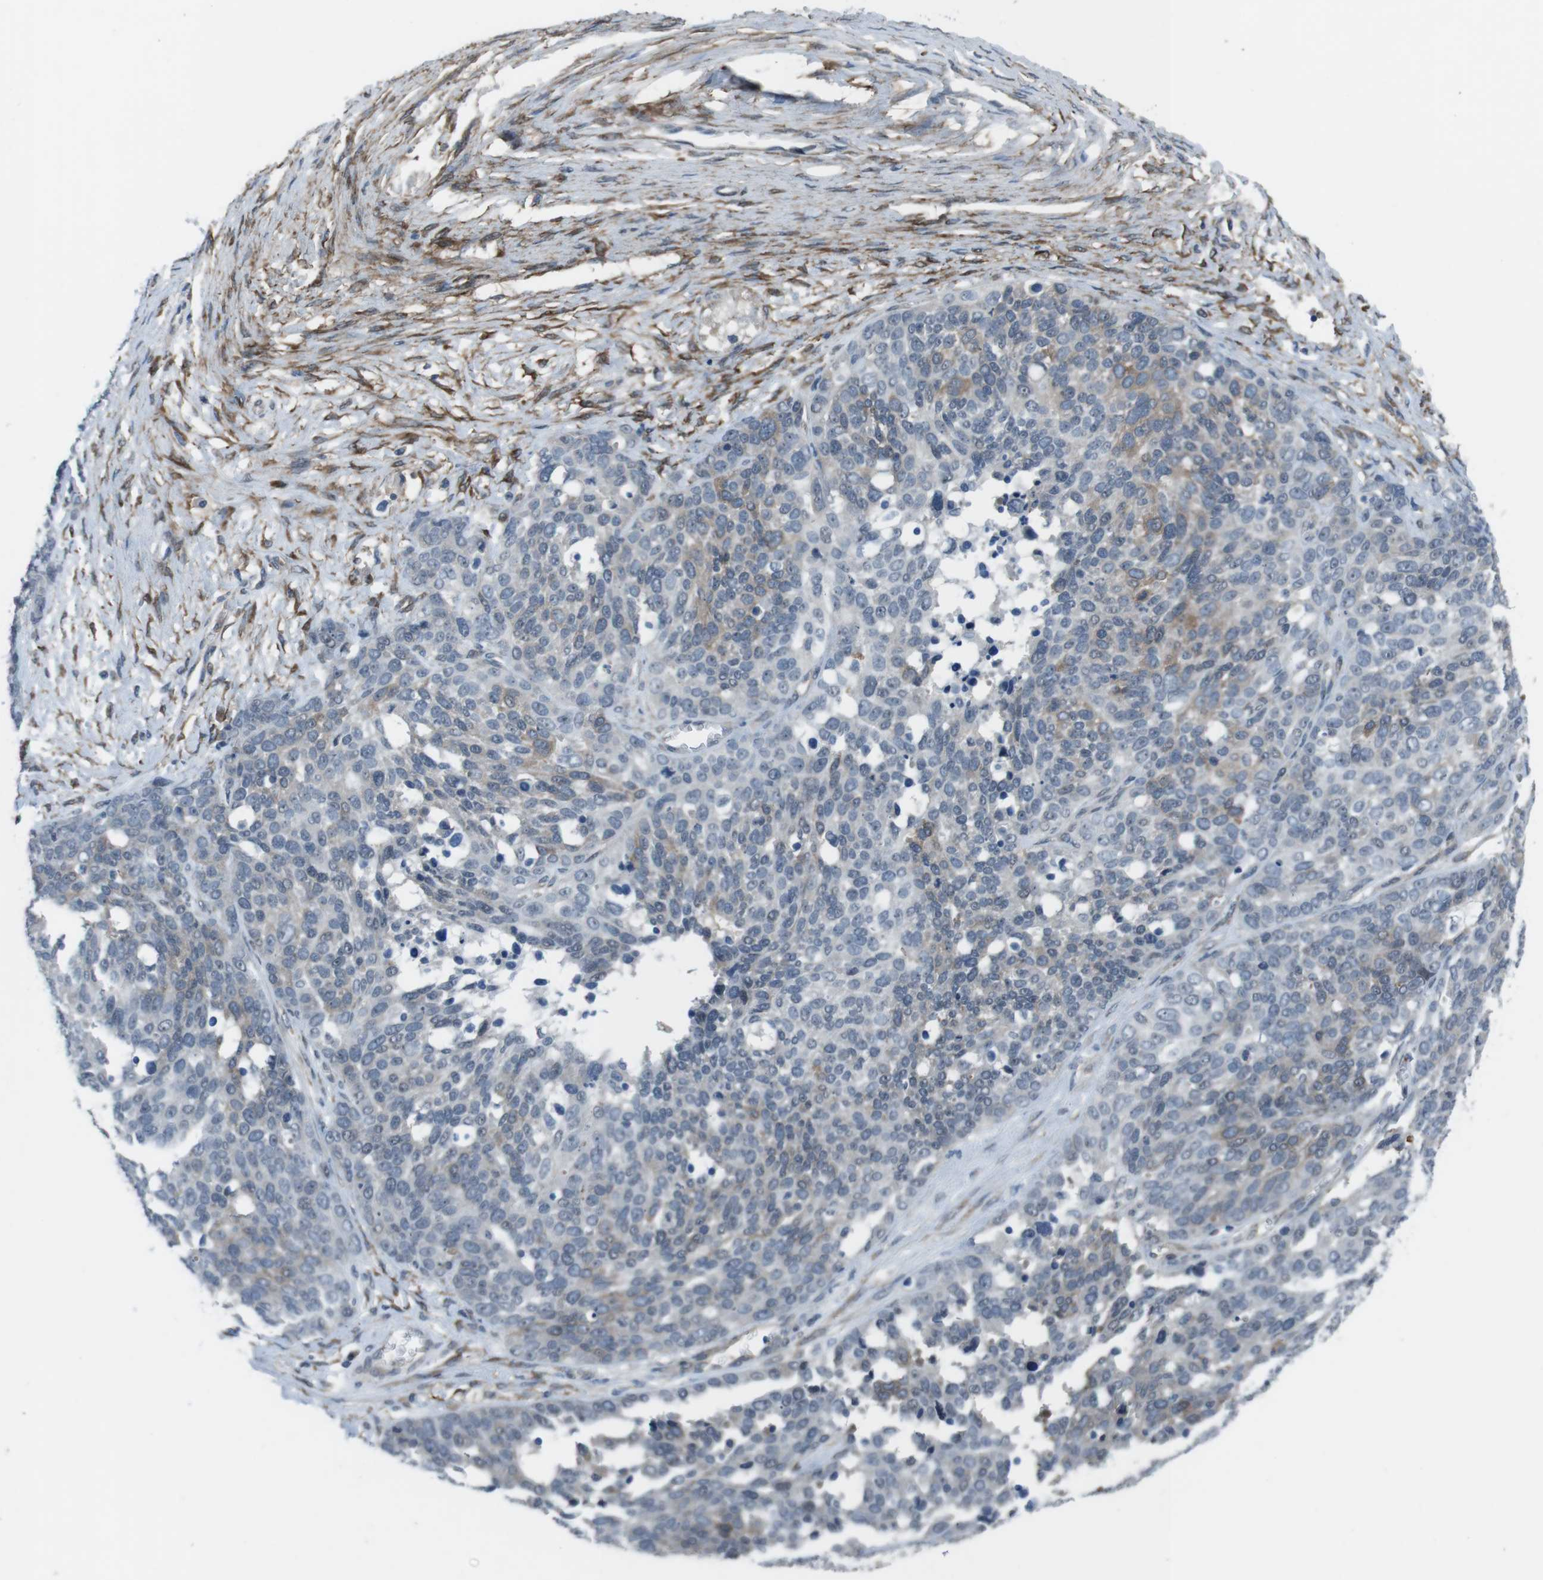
{"staining": {"intensity": "weak", "quantity": "<25%", "location": "cytoplasmic/membranous"}, "tissue": "ovarian cancer", "cell_type": "Tumor cells", "image_type": "cancer", "snomed": [{"axis": "morphology", "description": "Cystadenocarcinoma, serous, NOS"}, {"axis": "topography", "description": "Ovary"}], "caption": "High magnification brightfield microscopy of serous cystadenocarcinoma (ovarian) stained with DAB (3,3'-diaminobenzidine) (brown) and counterstained with hematoxylin (blue): tumor cells show no significant positivity.", "gene": "ANK2", "patient": {"sex": "female", "age": 44}}